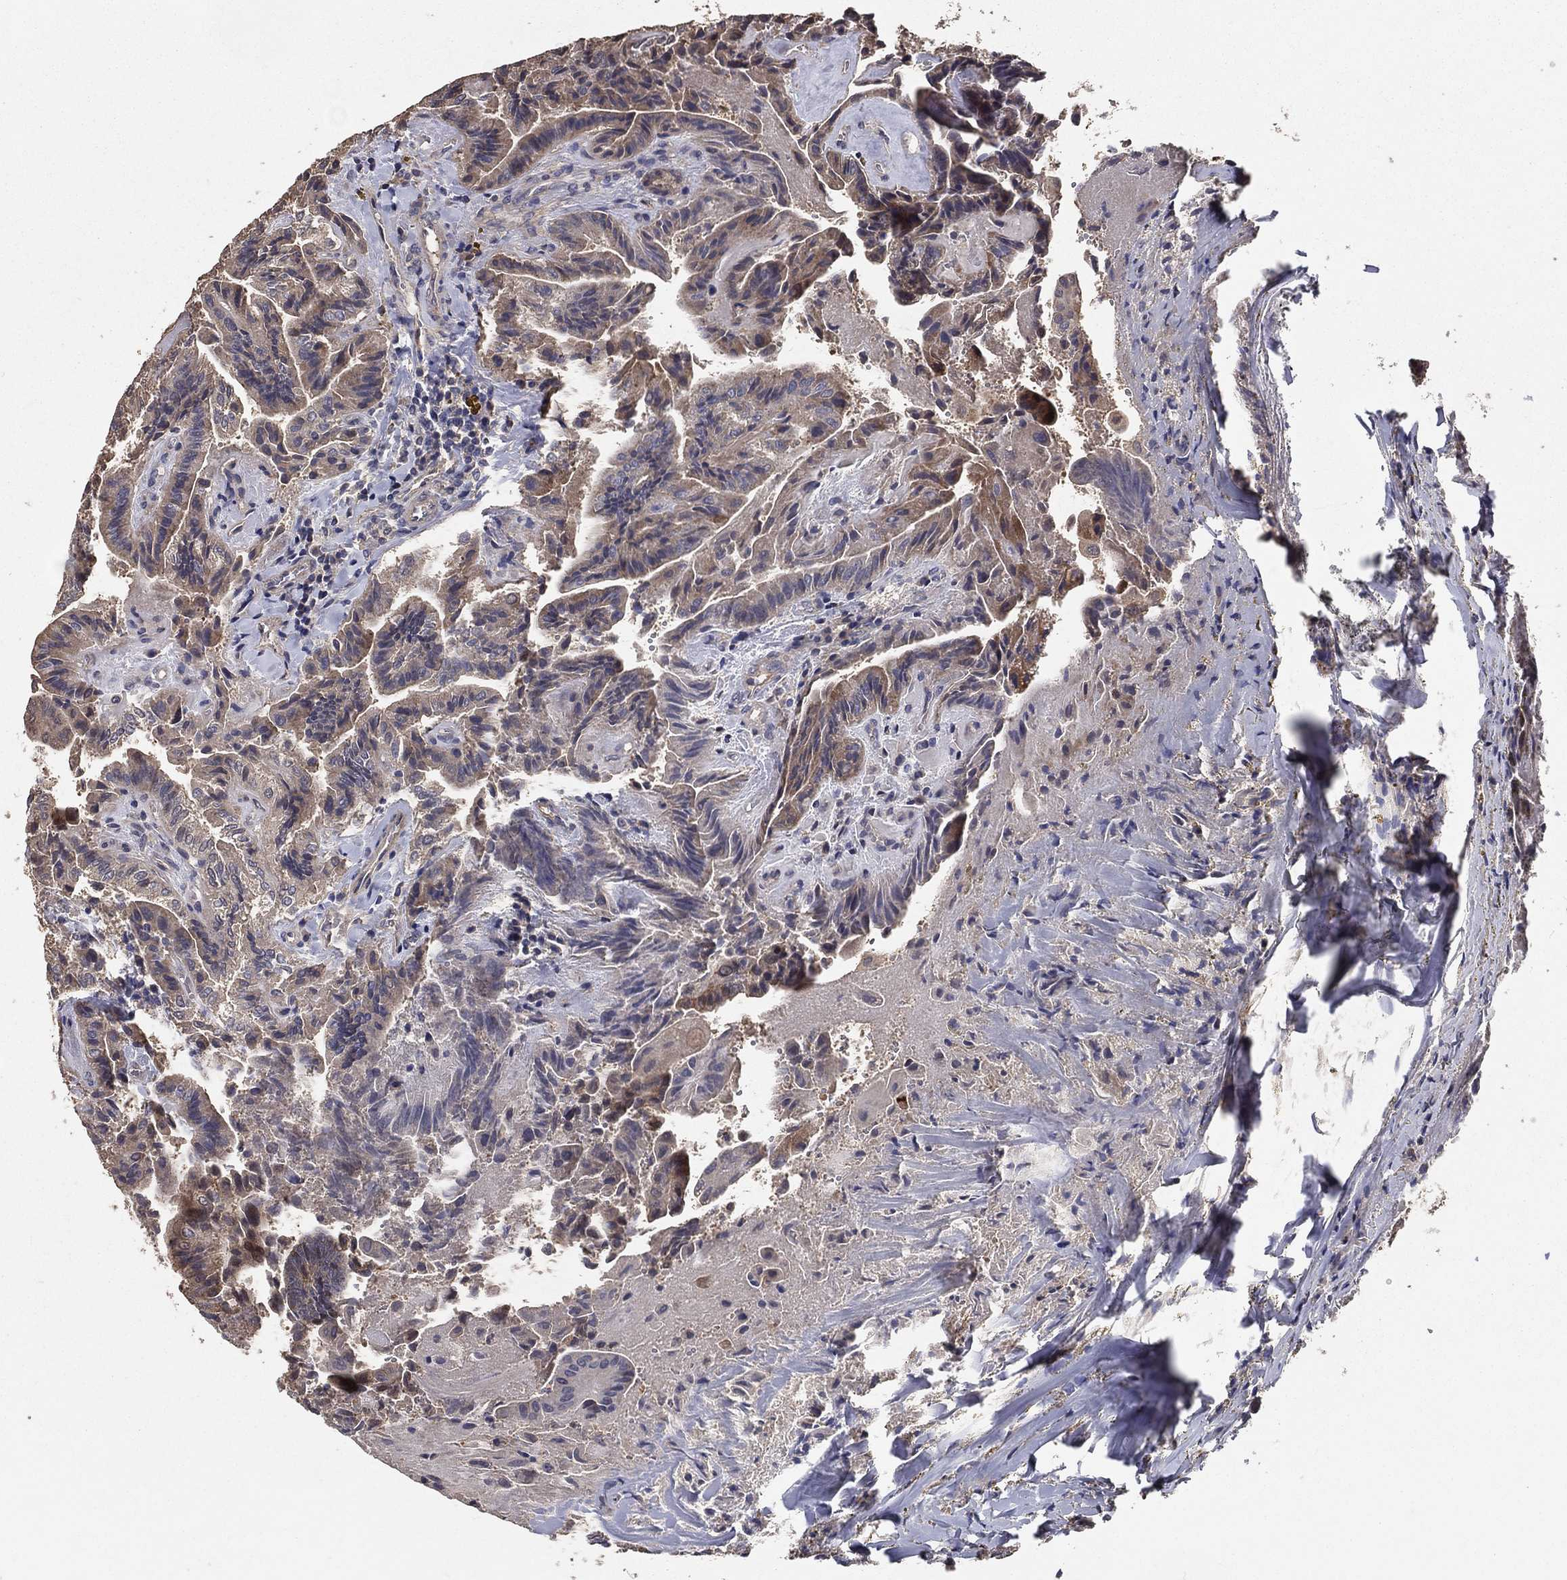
{"staining": {"intensity": "moderate", "quantity": "<25%", "location": "cytoplasmic/membranous"}, "tissue": "thyroid cancer", "cell_type": "Tumor cells", "image_type": "cancer", "snomed": [{"axis": "morphology", "description": "Papillary adenocarcinoma, NOS"}, {"axis": "topography", "description": "Thyroid gland"}], "caption": "Moderate cytoplasmic/membranous positivity is identified in approximately <25% of tumor cells in thyroid papillary adenocarcinoma. (brown staining indicates protein expression, while blue staining denotes nuclei).", "gene": "PCNT", "patient": {"sex": "female", "age": 68}}